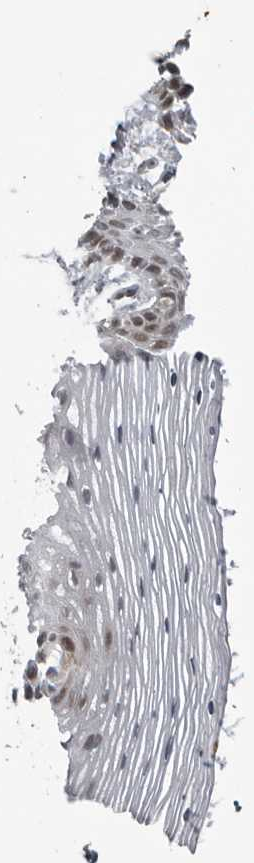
{"staining": {"intensity": "moderate", "quantity": "<25%", "location": "cytoplasmic/membranous,nuclear"}, "tissue": "vagina", "cell_type": "Squamous epithelial cells", "image_type": "normal", "snomed": [{"axis": "morphology", "description": "Normal tissue, NOS"}, {"axis": "topography", "description": "Vagina"}], "caption": "Immunohistochemical staining of benign human vagina exhibits low levels of moderate cytoplasmic/membranous,nuclear staining in approximately <25% of squamous epithelial cells.", "gene": "THOP1", "patient": {"sex": "female", "age": 32}}